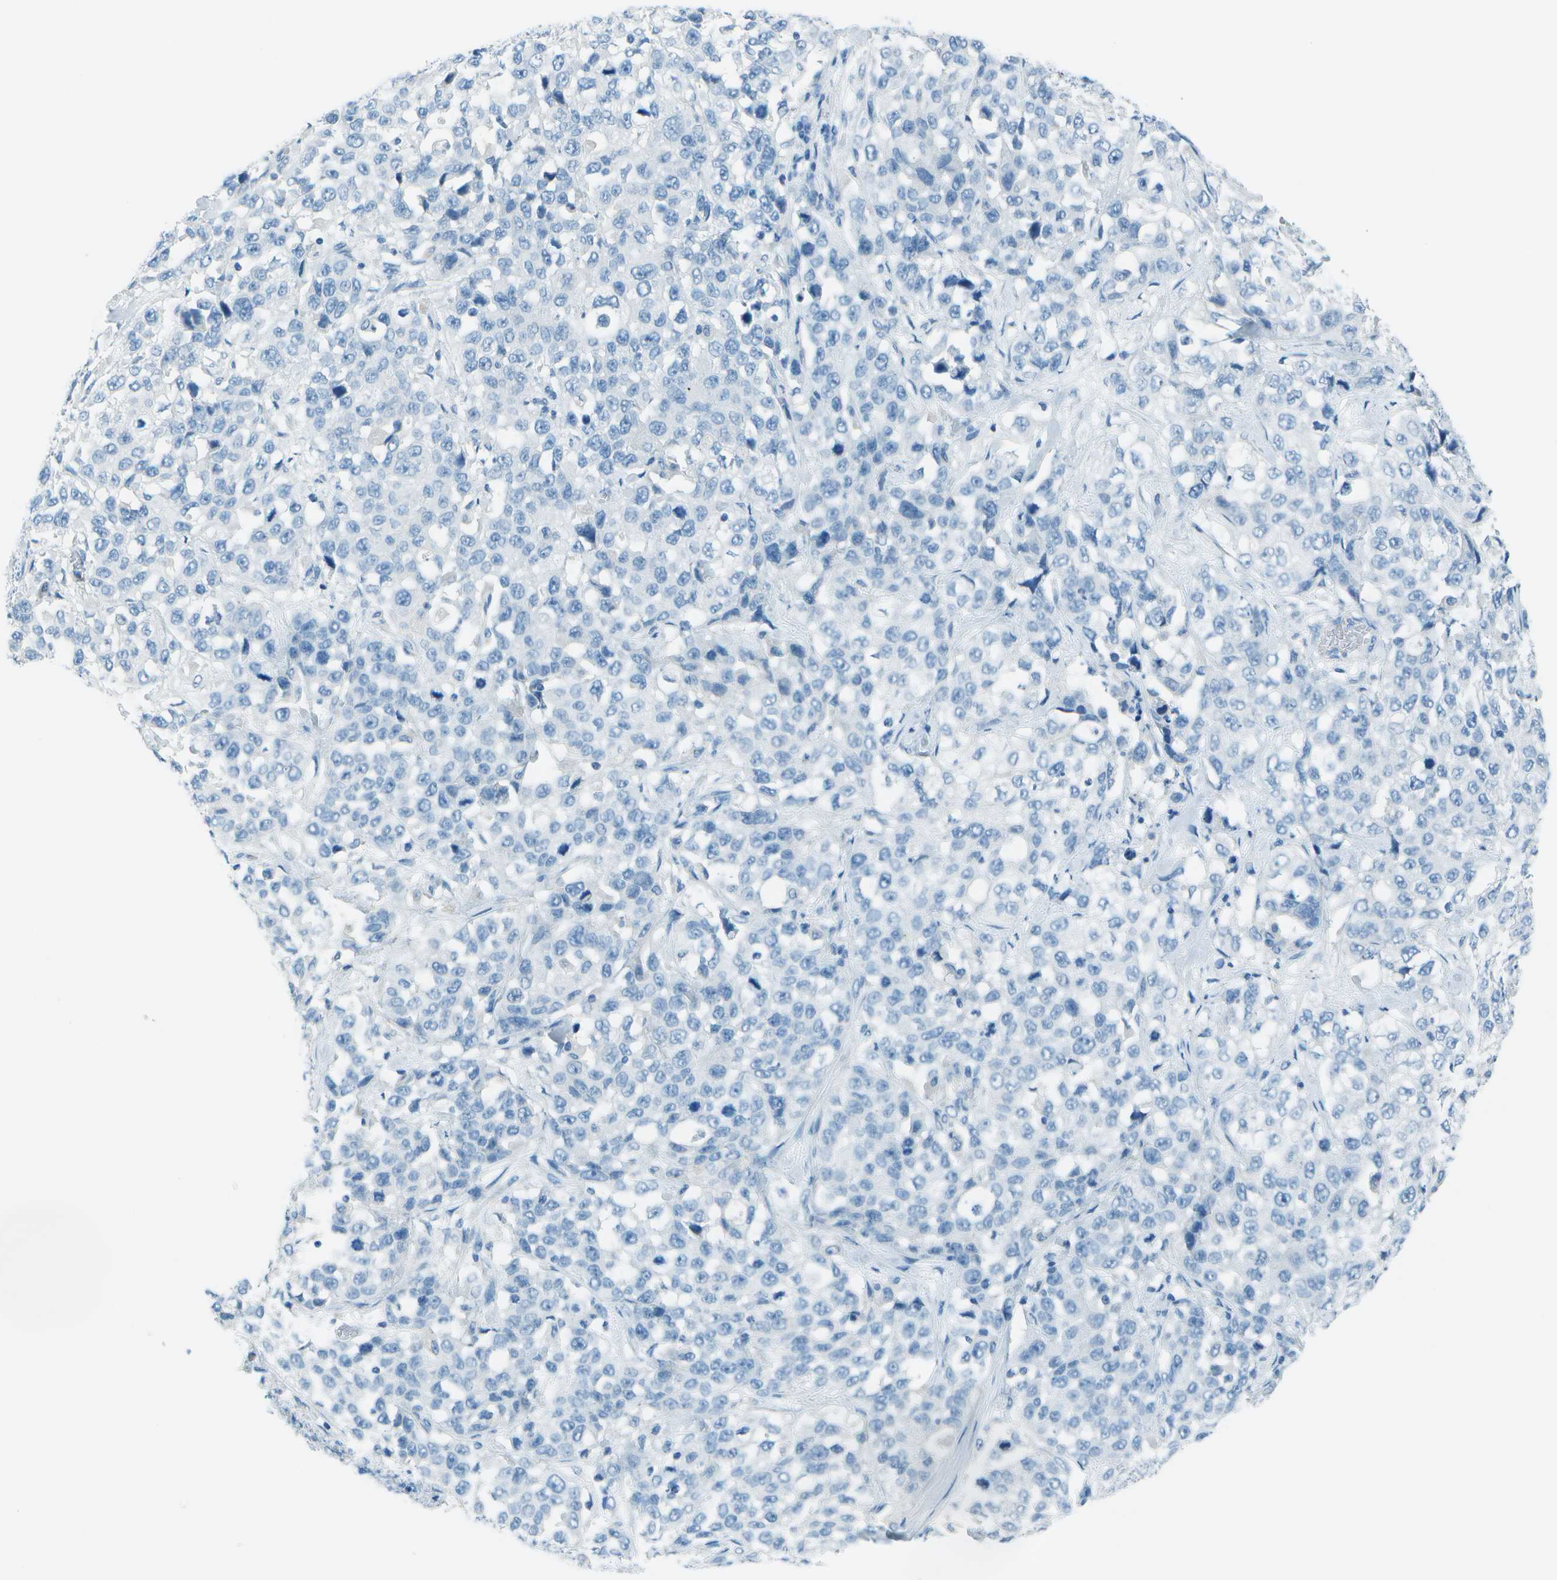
{"staining": {"intensity": "negative", "quantity": "none", "location": "none"}, "tissue": "stomach cancer", "cell_type": "Tumor cells", "image_type": "cancer", "snomed": [{"axis": "morphology", "description": "Normal tissue, NOS"}, {"axis": "morphology", "description": "Adenocarcinoma, NOS"}, {"axis": "topography", "description": "Stomach"}], "caption": "The micrograph shows no staining of tumor cells in stomach cancer (adenocarcinoma).", "gene": "FGF1", "patient": {"sex": "male", "age": 48}}